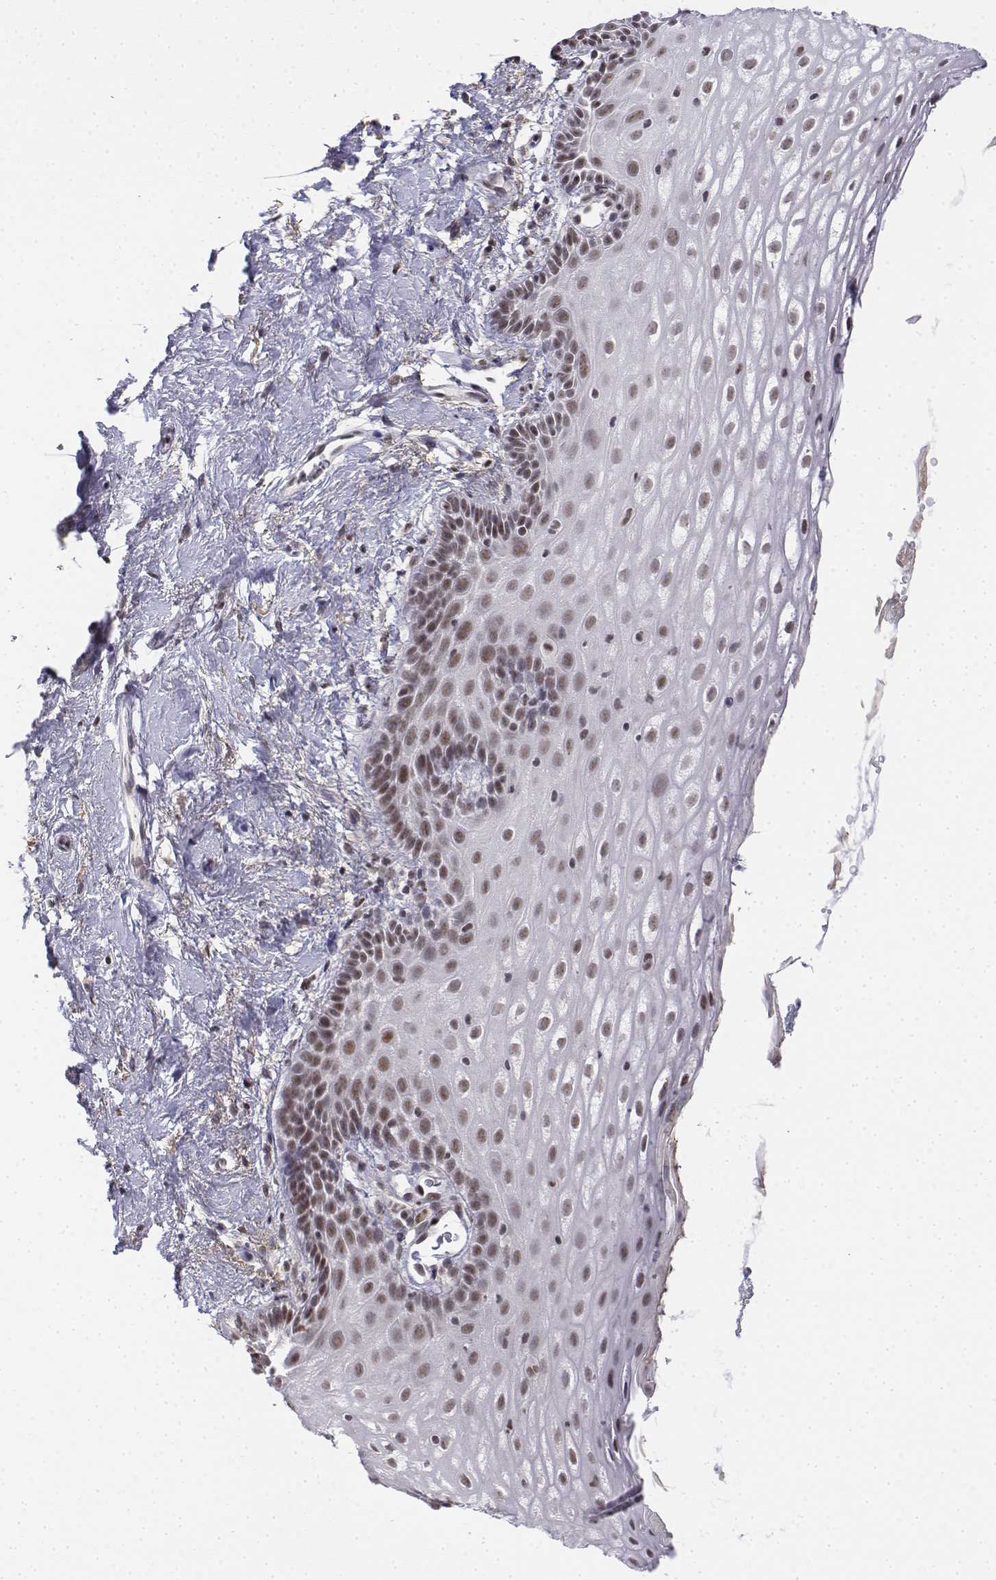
{"staining": {"intensity": "moderate", "quantity": ">75%", "location": "nuclear"}, "tissue": "vagina", "cell_type": "Squamous epithelial cells", "image_type": "normal", "snomed": [{"axis": "morphology", "description": "Normal tissue, NOS"}, {"axis": "morphology", "description": "Adenocarcinoma, NOS"}, {"axis": "topography", "description": "Rectum"}, {"axis": "topography", "description": "Vagina"}, {"axis": "topography", "description": "Peripheral nerve tissue"}], "caption": "A photomicrograph of vagina stained for a protein shows moderate nuclear brown staining in squamous epithelial cells. The staining was performed using DAB (3,3'-diaminobenzidine) to visualize the protein expression in brown, while the nuclei were stained in blue with hematoxylin (Magnification: 20x).", "gene": "SETD1A", "patient": {"sex": "female", "age": 71}}